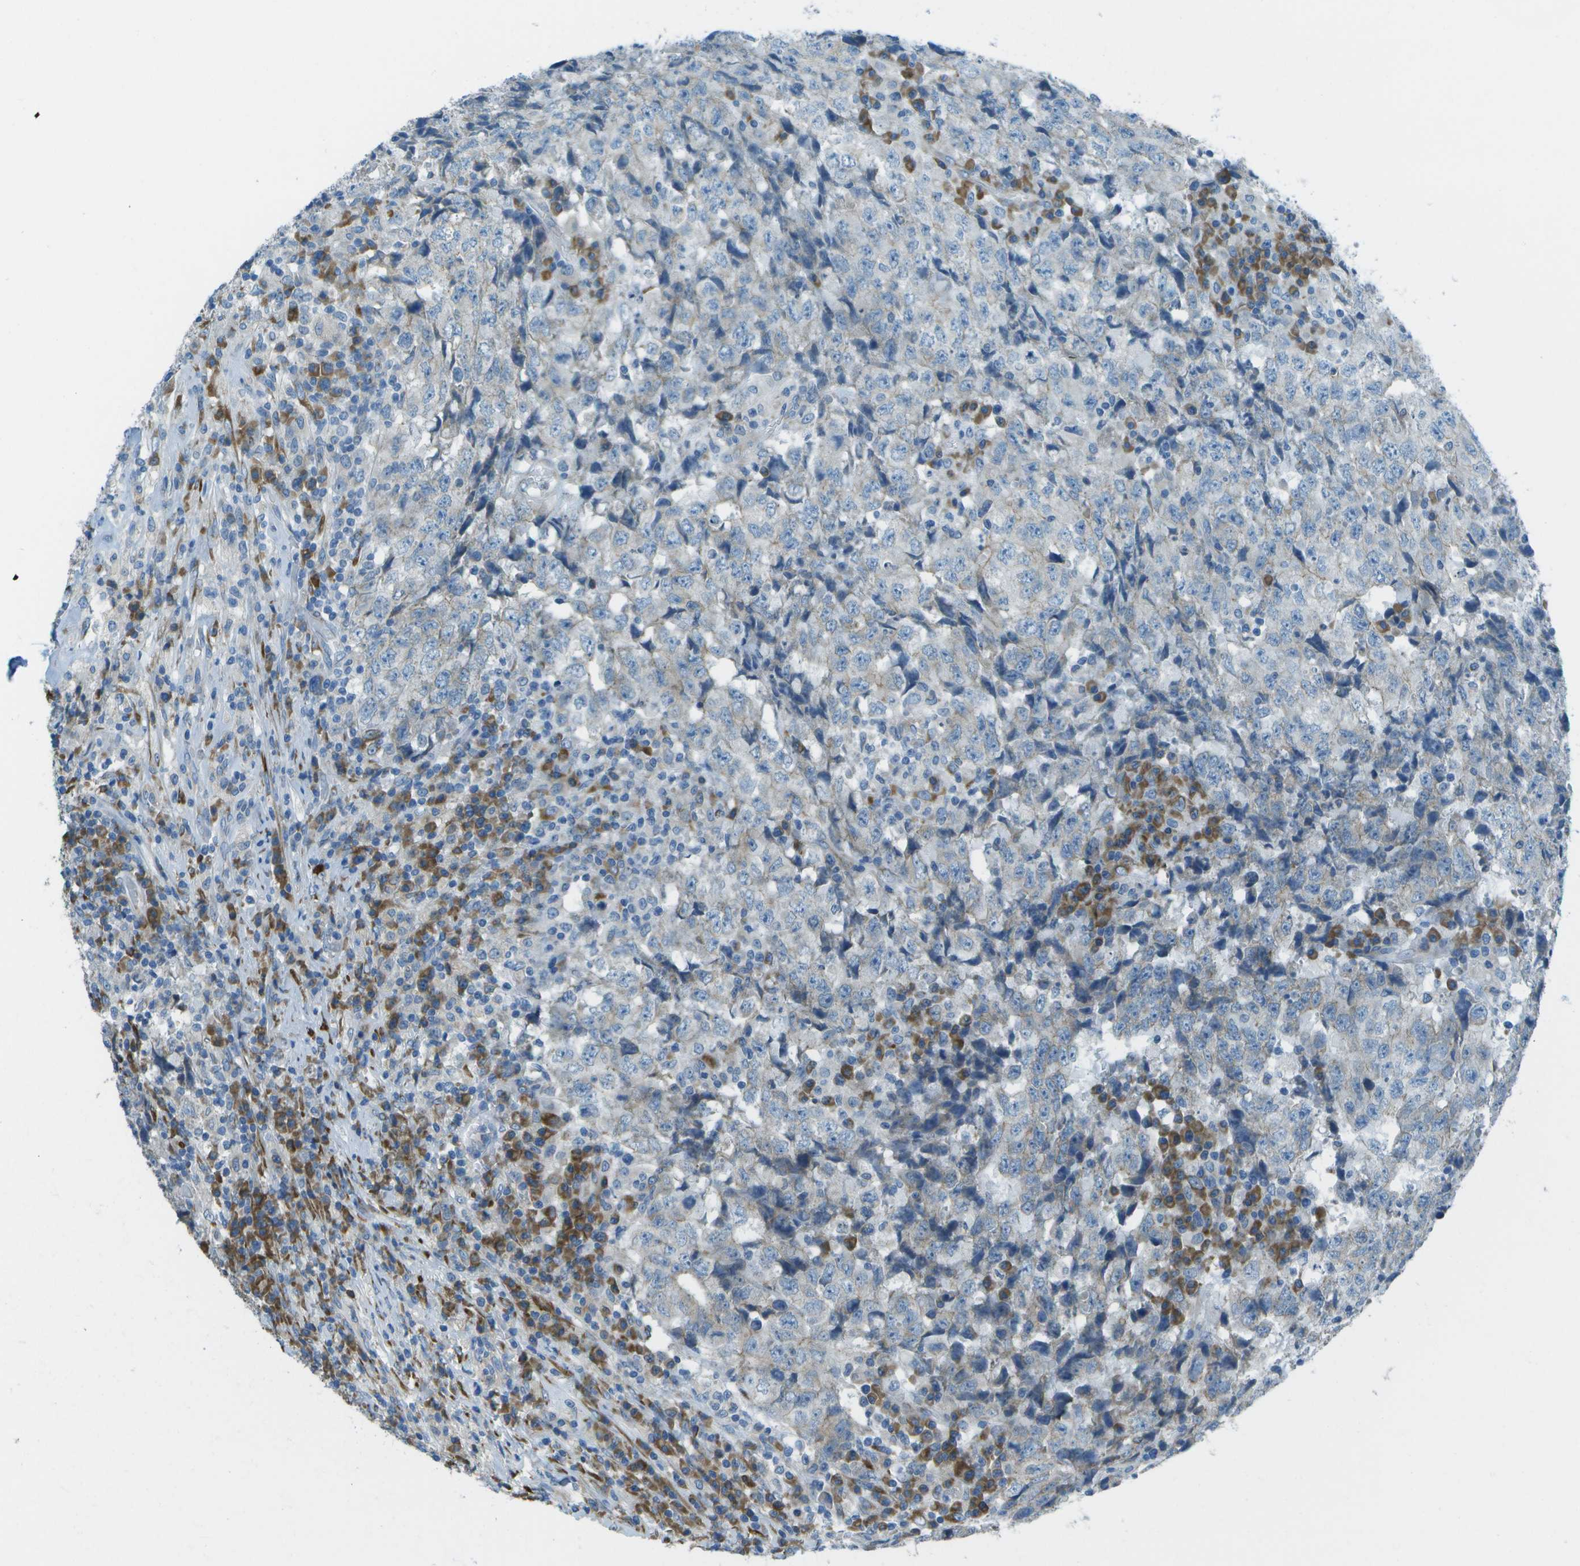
{"staining": {"intensity": "negative", "quantity": "none", "location": "none"}, "tissue": "testis cancer", "cell_type": "Tumor cells", "image_type": "cancer", "snomed": [{"axis": "morphology", "description": "Necrosis, NOS"}, {"axis": "morphology", "description": "Carcinoma, Embryonal, NOS"}, {"axis": "topography", "description": "Testis"}], "caption": "IHC of testis cancer (embryonal carcinoma) displays no expression in tumor cells.", "gene": "KCTD3", "patient": {"sex": "male", "age": 19}}